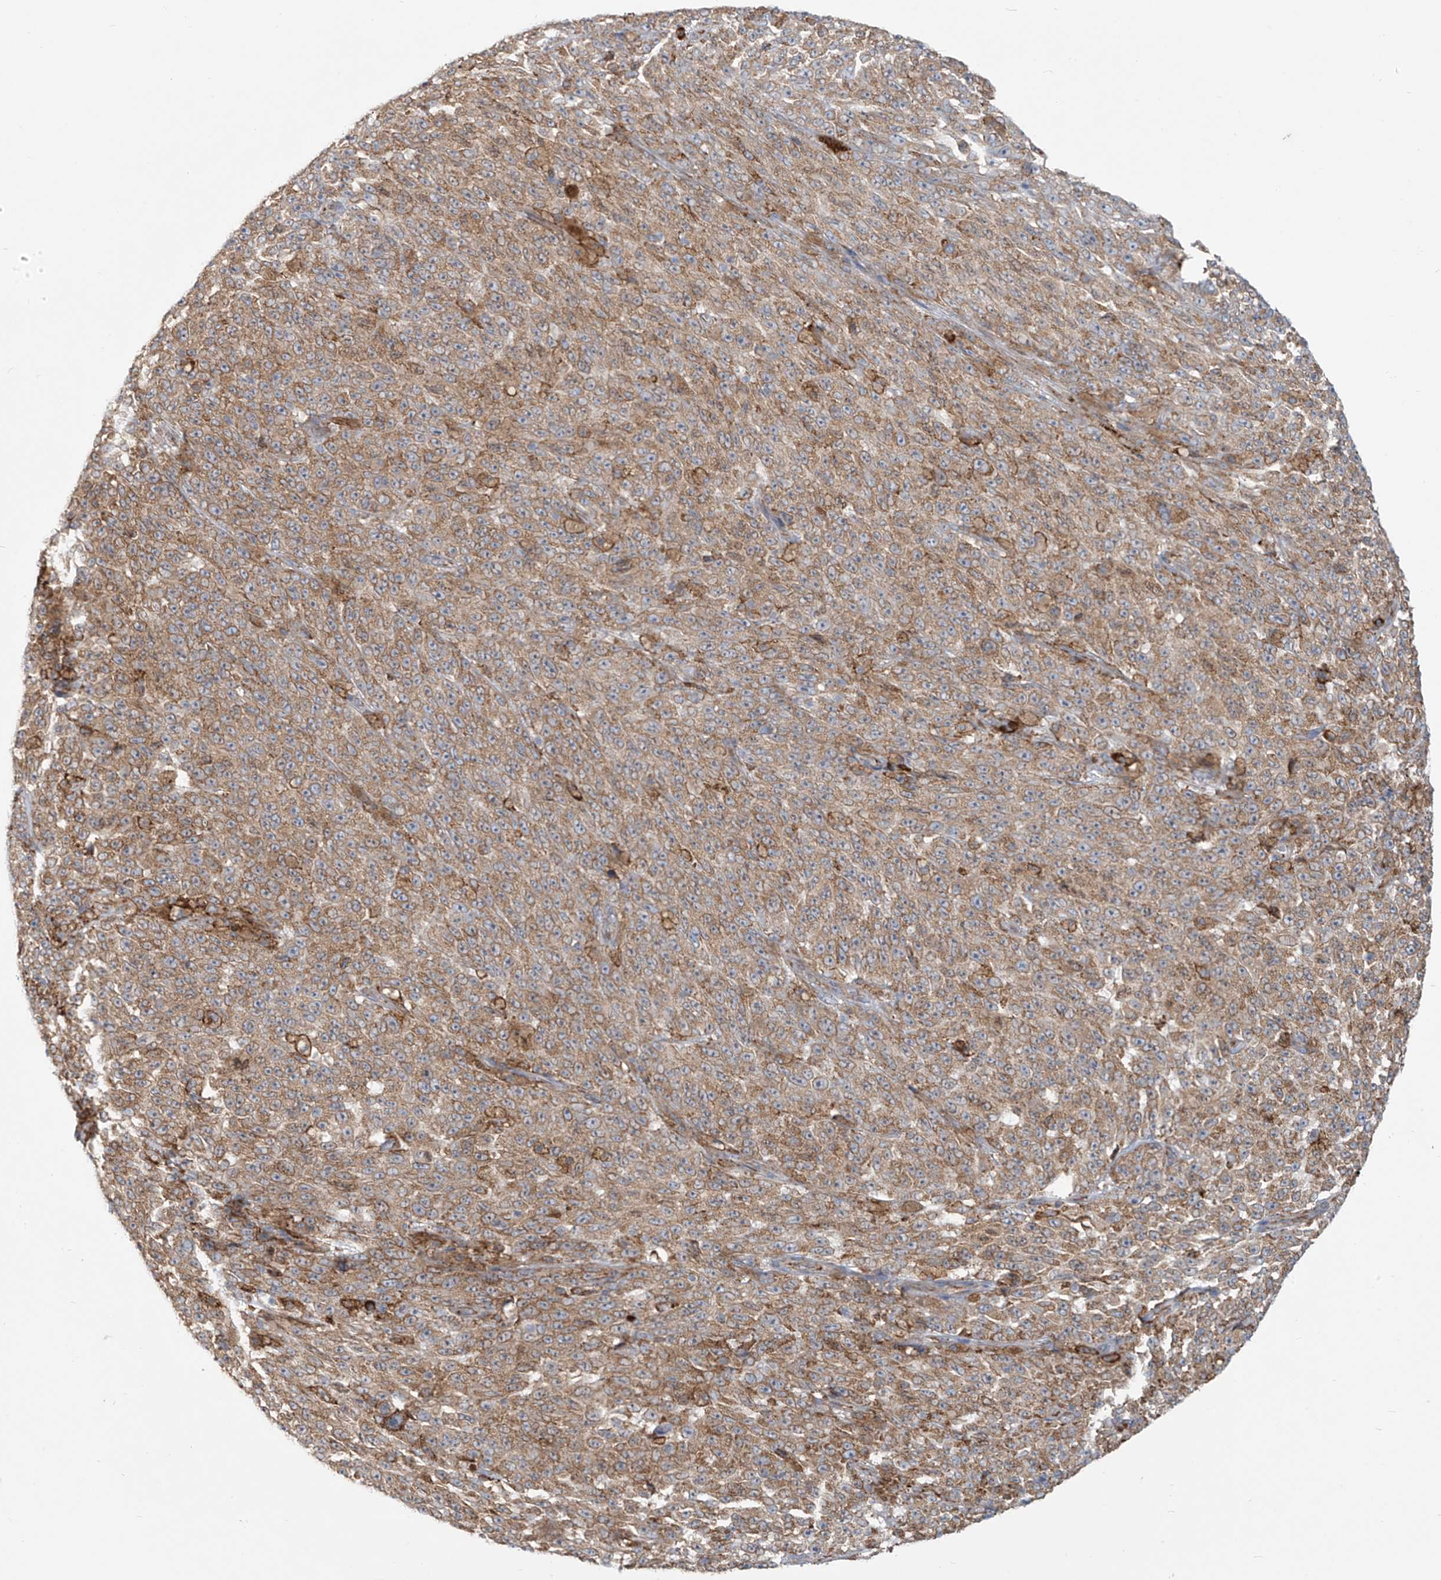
{"staining": {"intensity": "moderate", "quantity": ">75%", "location": "cytoplasmic/membranous"}, "tissue": "melanoma", "cell_type": "Tumor cells", "image_type": "cancer", "snomed": [{"axis": "morphology", "description": "Malignant melanoma, NOS"}, {"axis": "topography", "description": "Skin"}], "caption": "A photomicrograph showing moderate cytoplasmic/membranous expression in approximately >75% of tumor cells in melanoma, as visualized by brown immunohistochemical staining.", "gene": "KATNIP", "patient": {"sex": "female", "age": 82}}